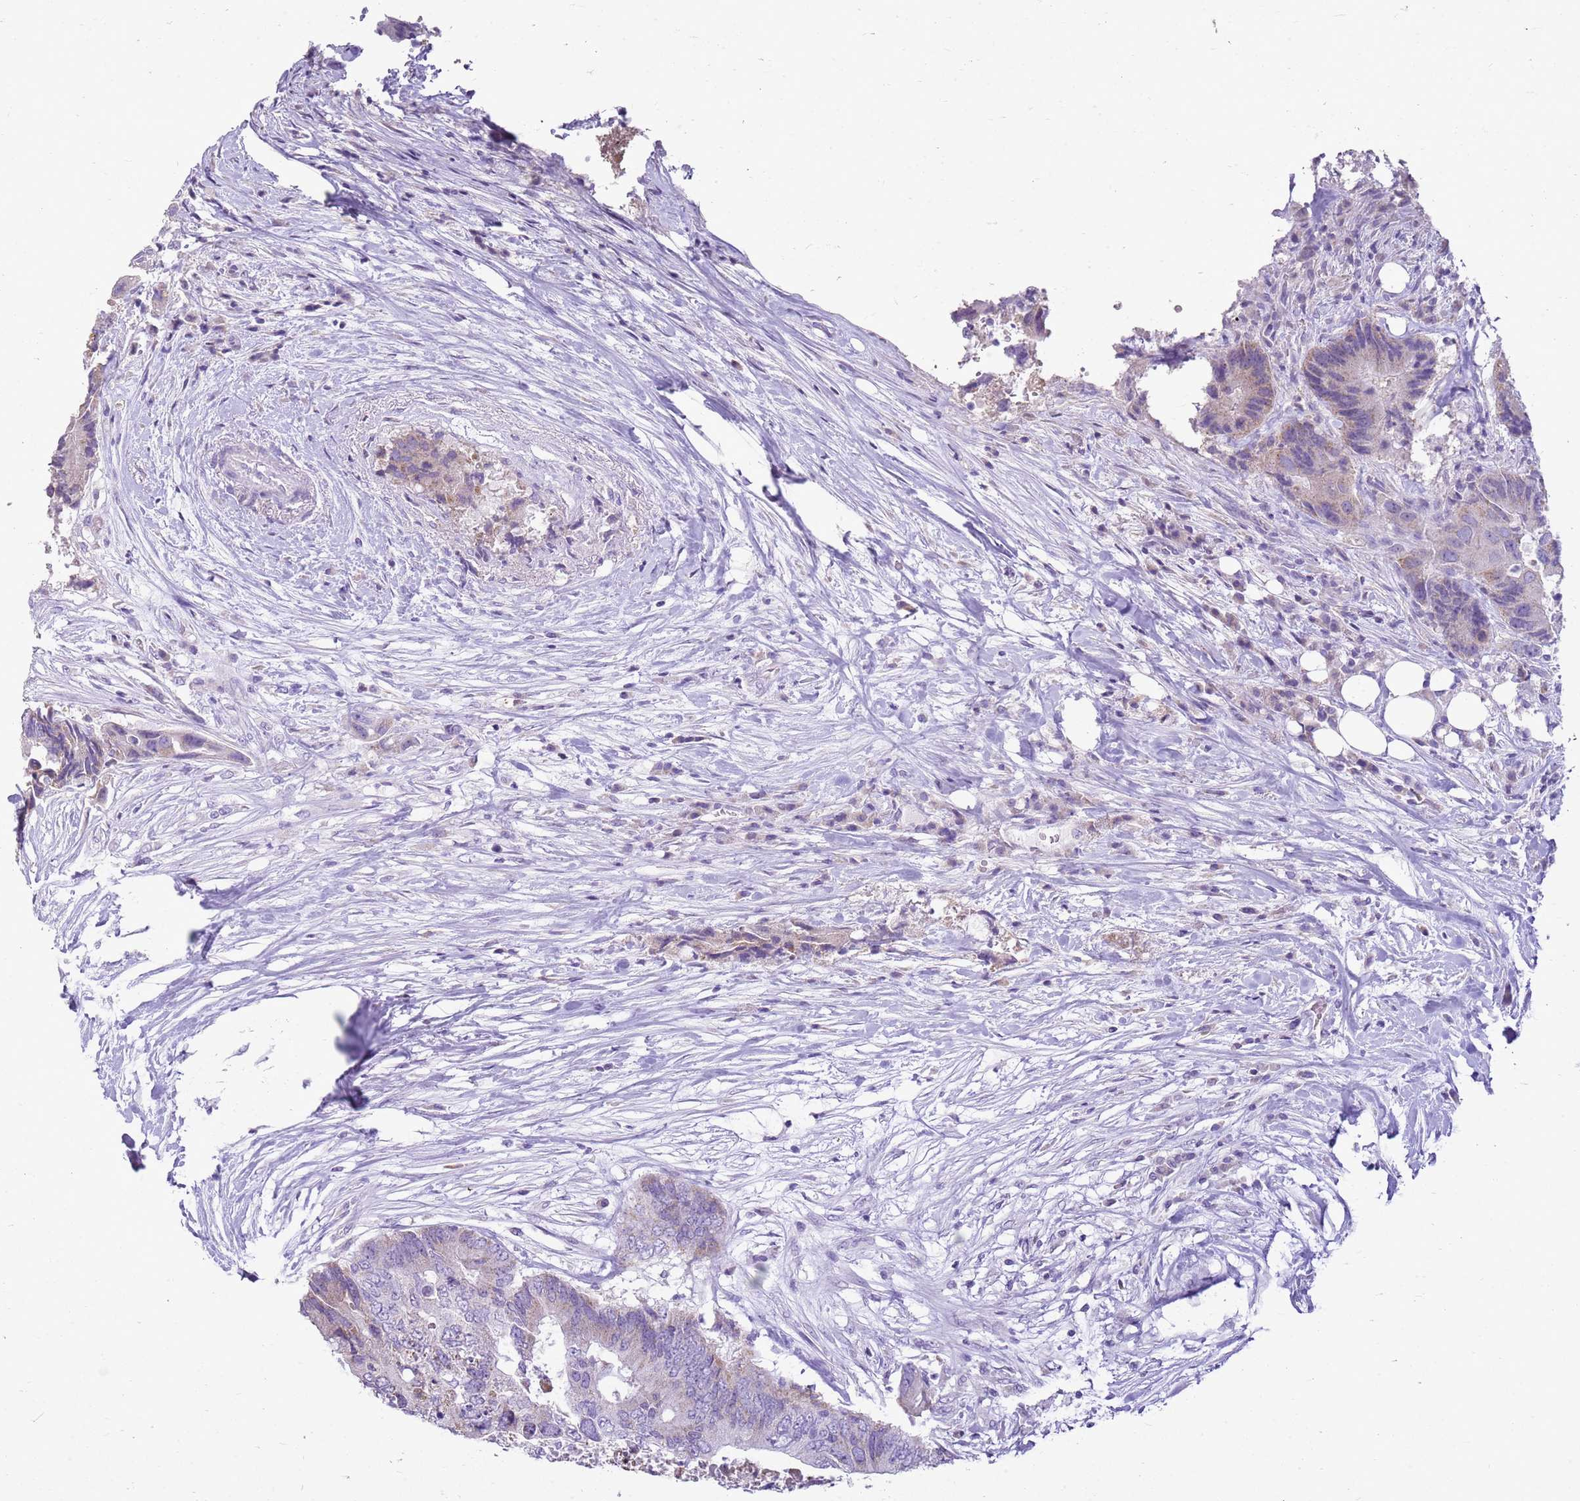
{"staining": {"intensity": "weak", "quantity": "<25%", "location": "cytoplasmic/membranous"}, "tissue": "colorectal cancer", "cell_type": "Tumor cells", "image_type": "cancer", "snomed": [{"axis": "morphology", "description": "Adenocarcinoma, NOS"}, {"axis": "topography", "description": "Colon"}], "caption": "The histopathology image exhibits no significant expression in tumor cells of colorectal adenocarcinoma.", "gene": "FABP2", "patient": {"sex": "male", "age": 71}}